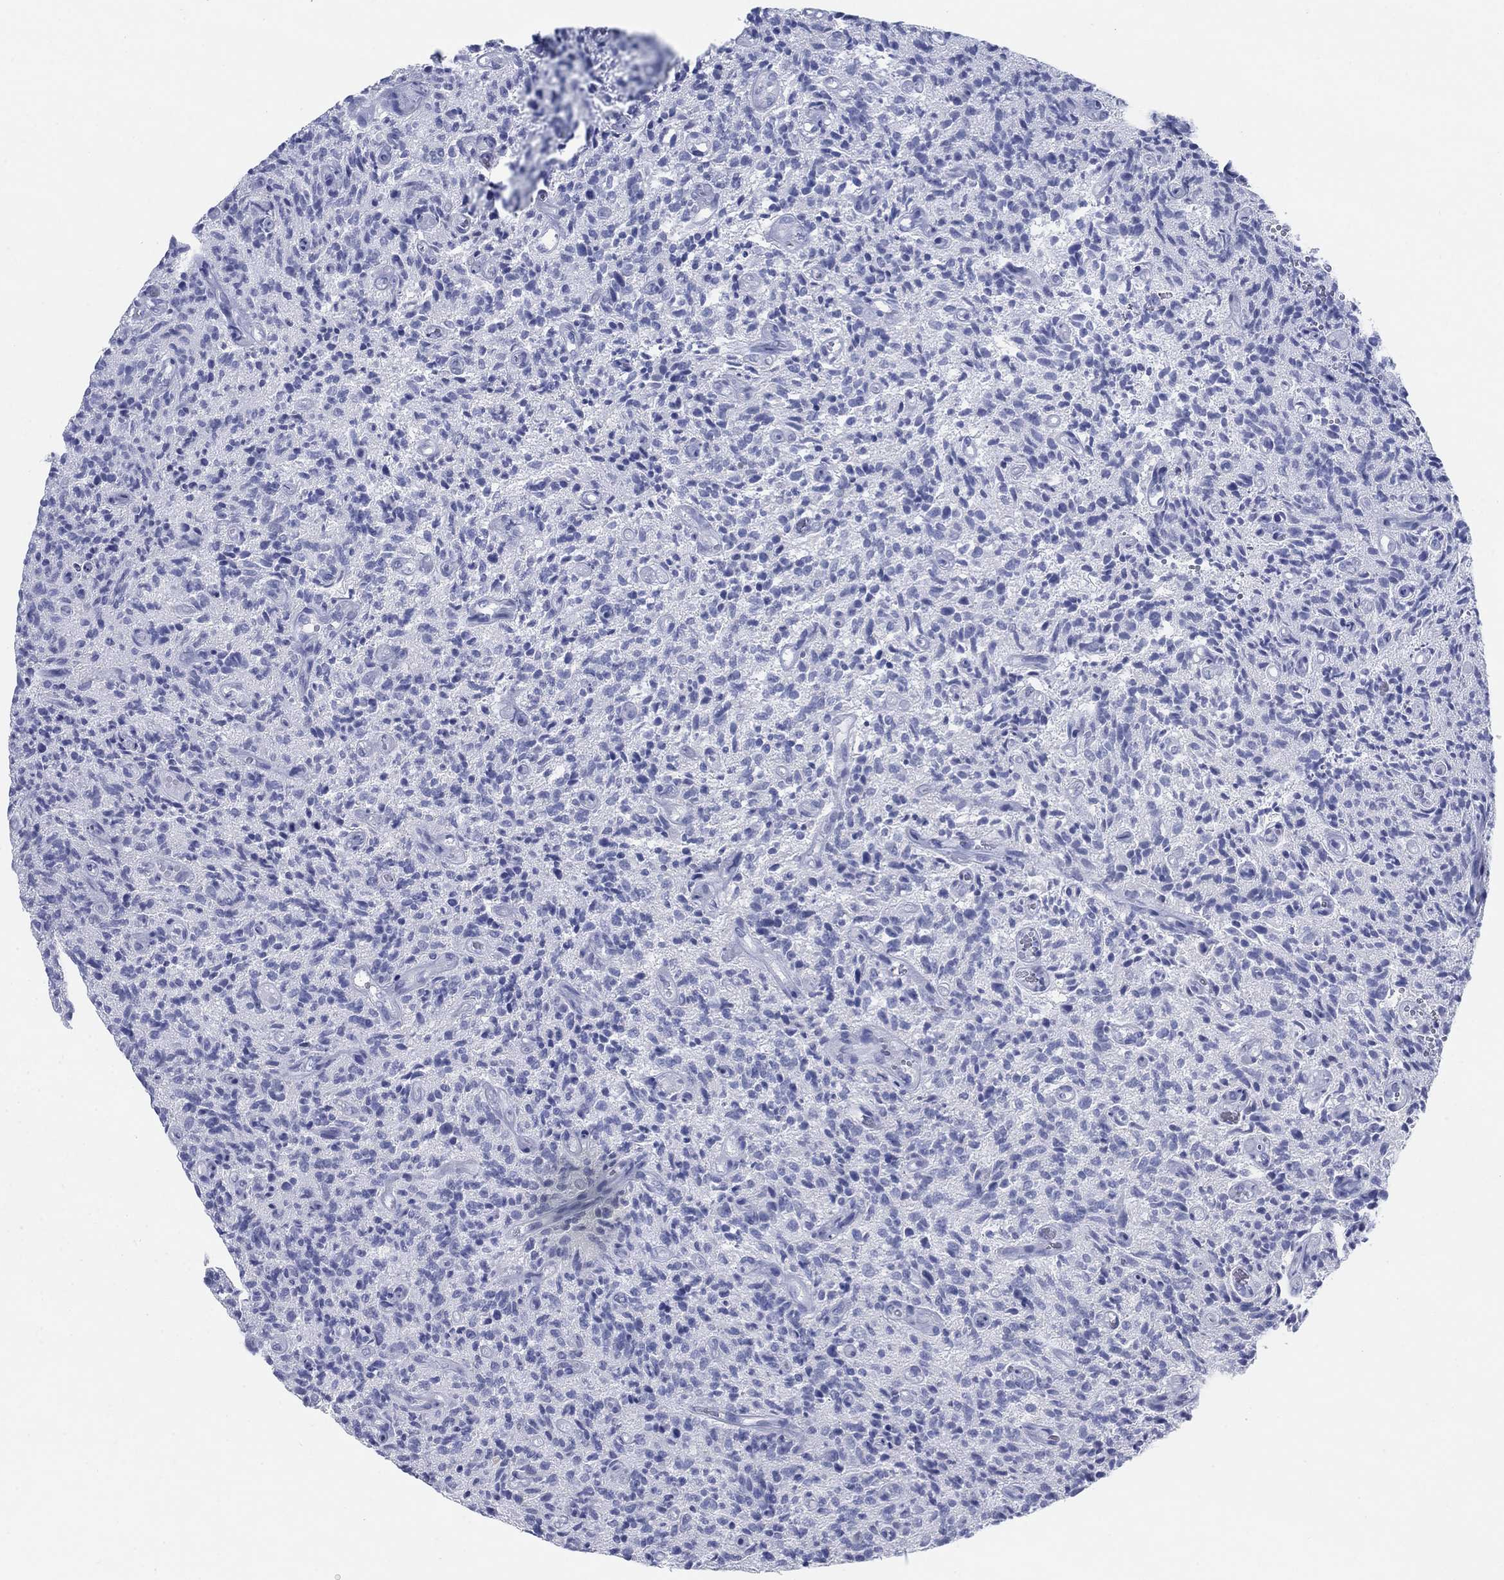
{"staining": {"intensity": "negative", "quantity": "none", "location": "none"}, "tissue": "glioma", "cell_type": "Tumor cells", "image_type": "cancer", "snomed": [{"axis": "morphology", "description": "Glioma, malignant, High grade"}, {"axis": "topography", "description": "Brain"}], "caption": "An image of human malignant high-grade glioma is negative for staining in tumor cells.", "gene": "SCCPDH", "patient": {"sex": "male", "age": 64}}